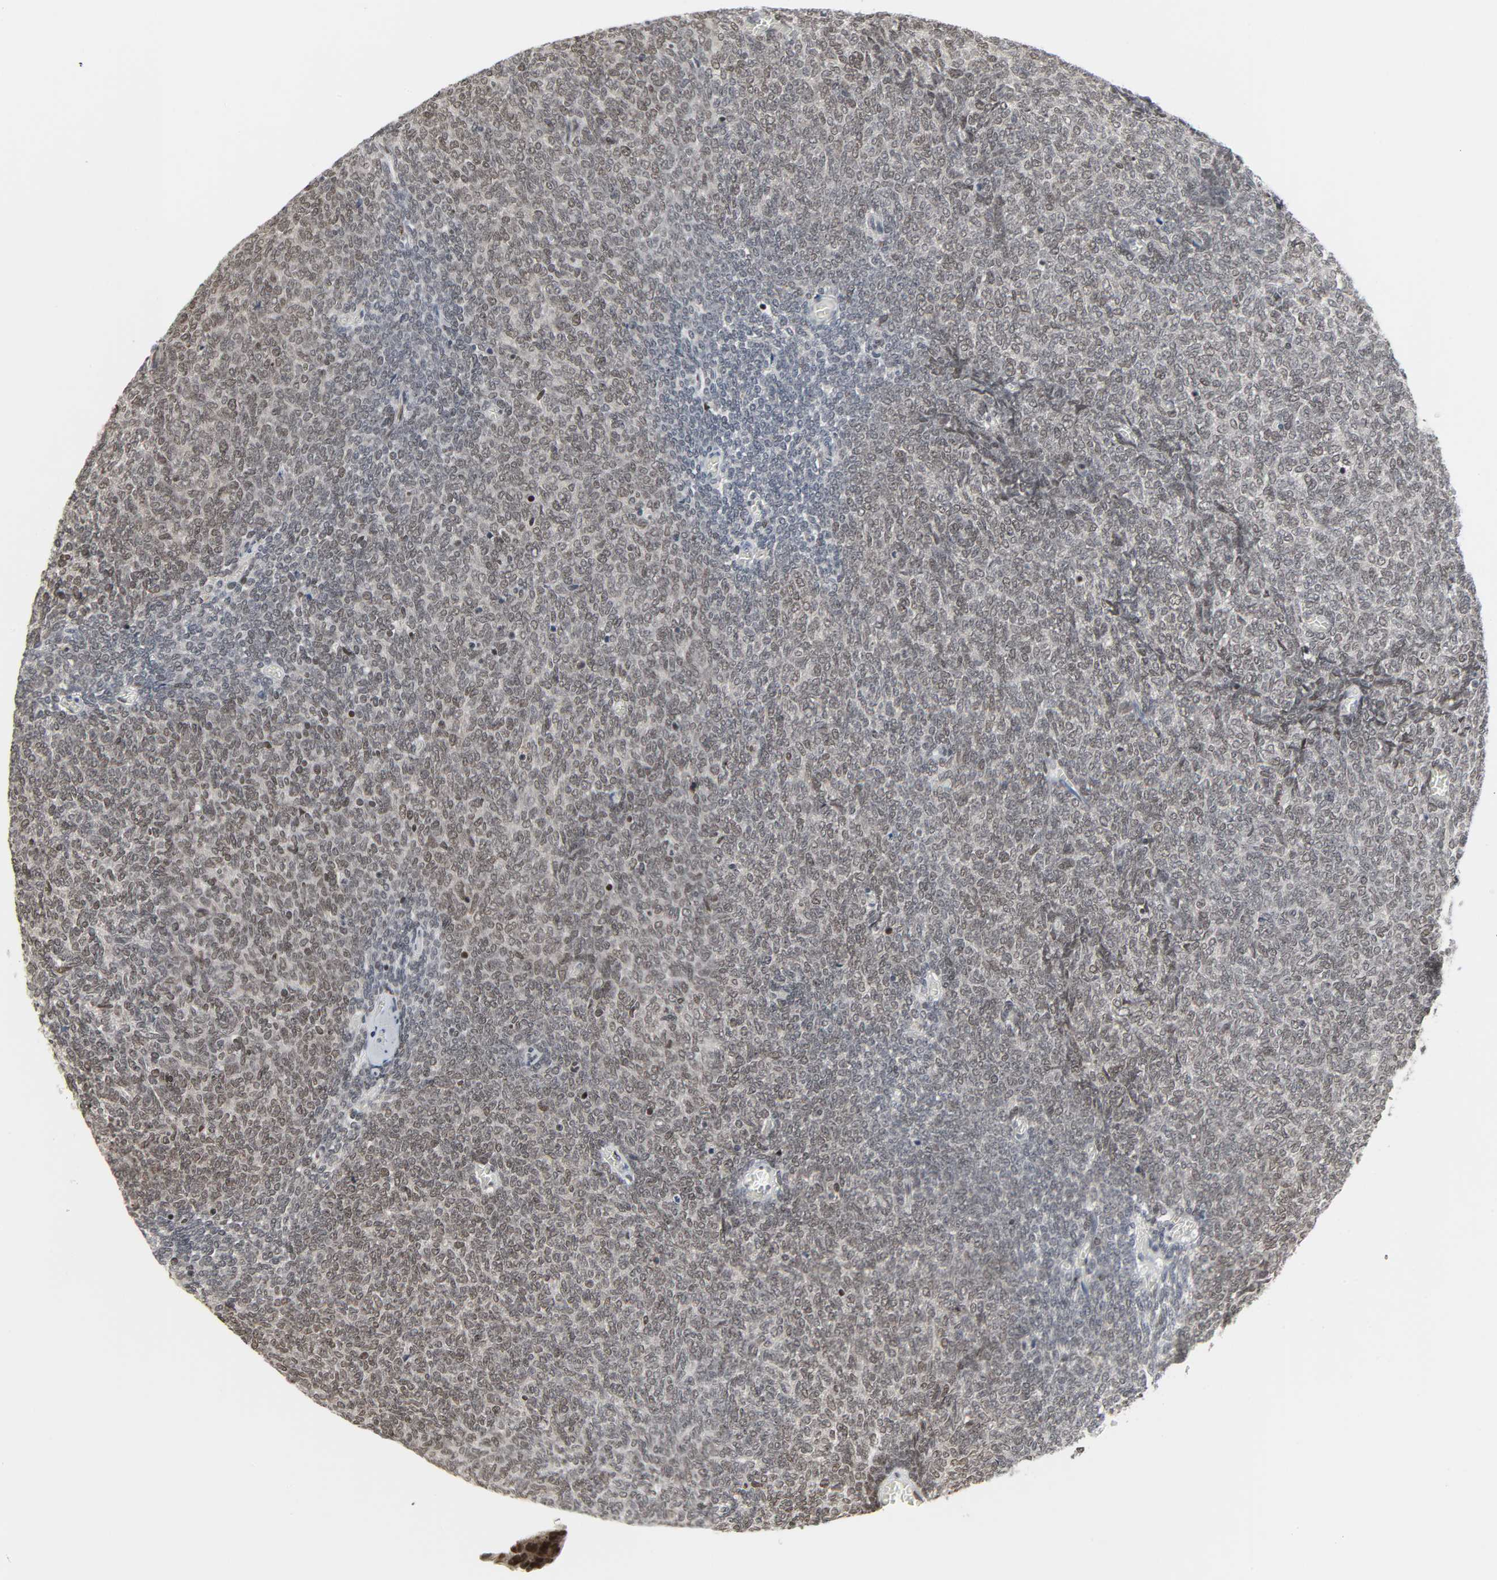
{"staining": {"intensity": "negative", "quantity": "none", "location": "none"}, "tissue": "renal cancer", "cell_type": "Tumor cells", "image_type": "cancer", "snomed": [{"axis": "morphology", "description": "Neoplasm, malignant, NOS"}, {"axis": "topography", "description": "Kidney"}], "caption": "DAB (3,3'-diaminobenzidine) immunohistochemical staining of human renal cancer shows no significant staining in tumor cells. (DAB IHC visualized using brightfield microscopy, high magnification).", "gene": "DAZAP1", "patient": {"sex": "male", "age": 28}}